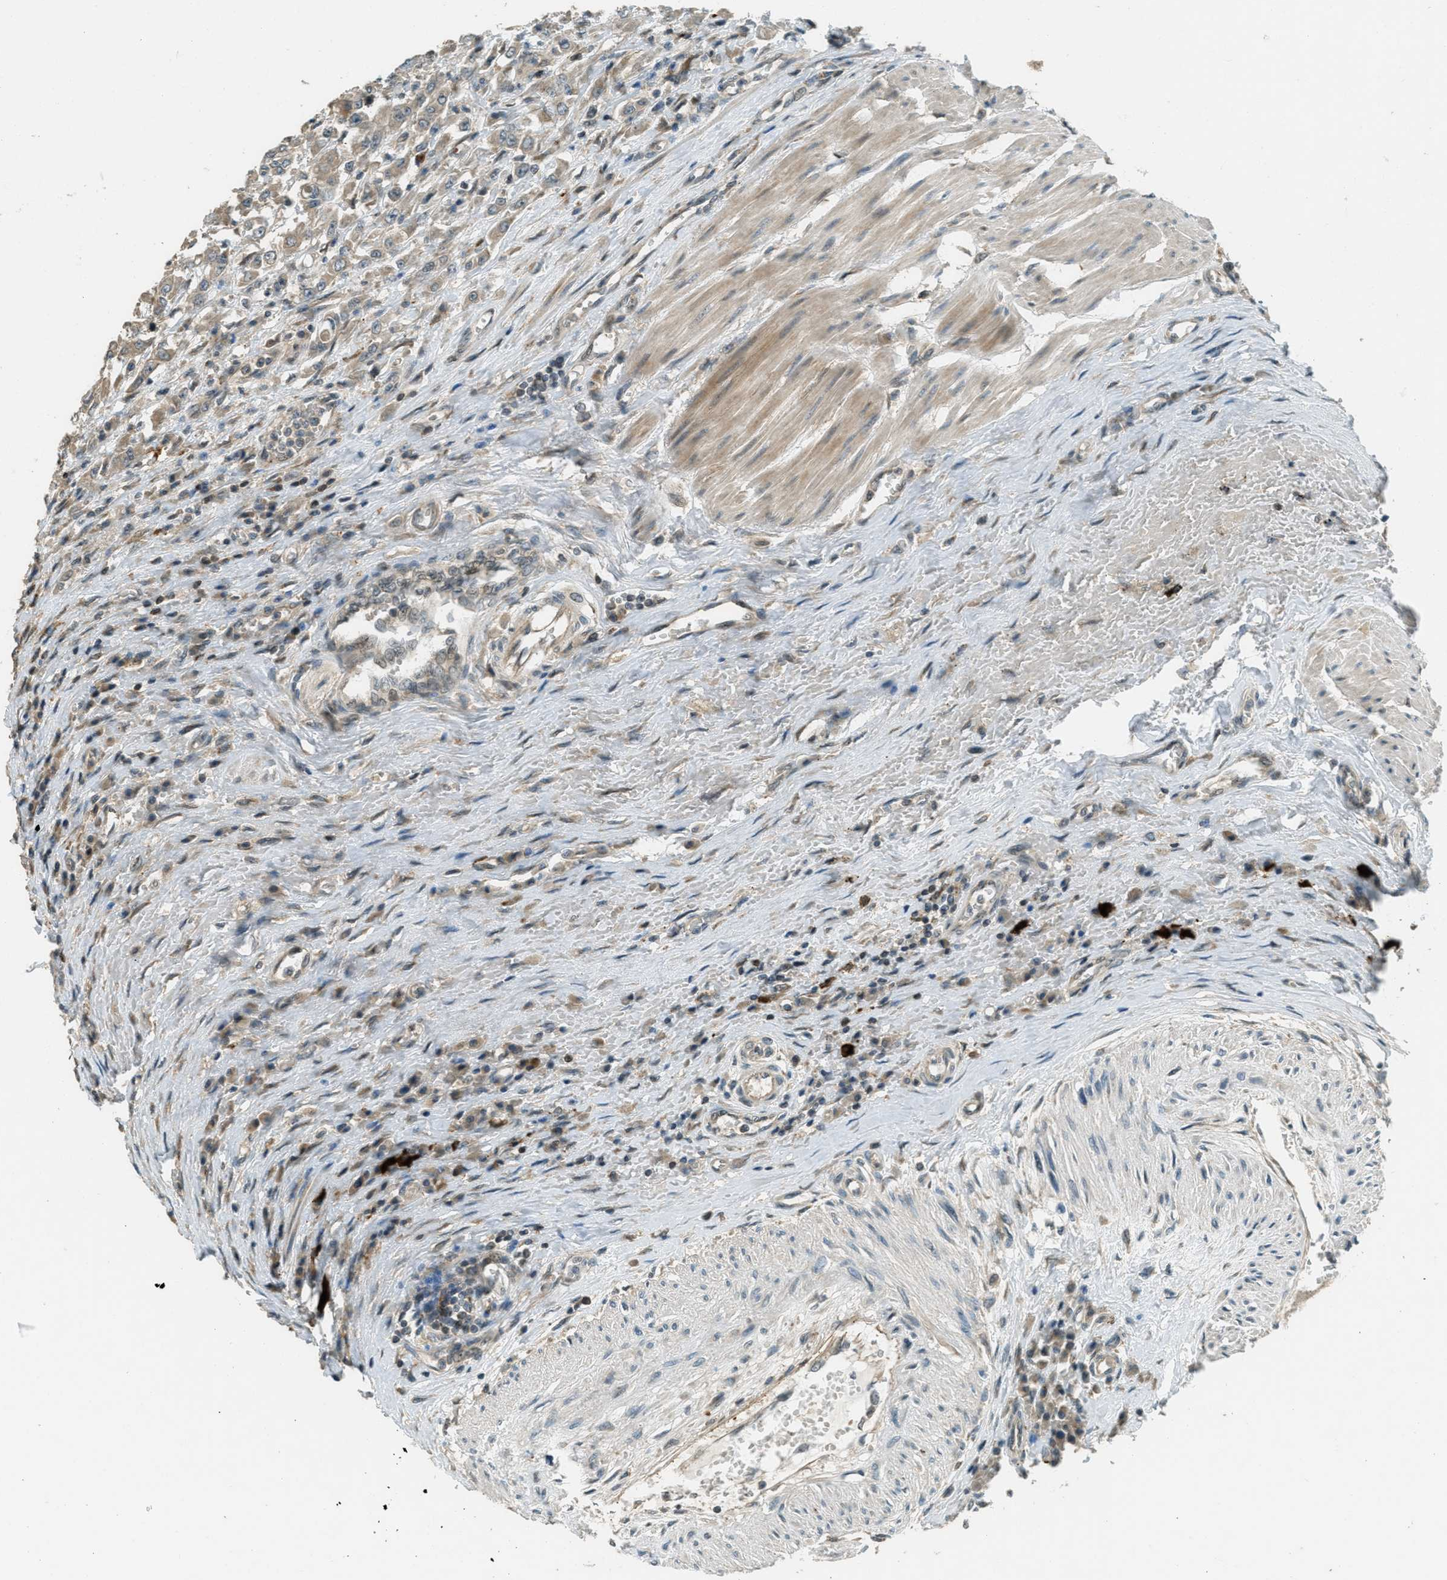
{"staining": {"intensity": "weak", "quantity": "25%-75%", "location": "cytoplasmic/membranous"}, "tissue": "urothelial cancer", "cell_type": "Tumor cells", "image_type": "cancer", "snomed": [{"axis": "morphology", "description": "Urothelial carcinoma, High grade"}, {"axis": "topography", "description": "Urinary bladder"}], "caption": "DAB (3,3'-diaminobenzidine) immunohistochemical staining of human urothelial cancer demonstrates weak cytoplasmic/membranous protein positivity in about 25%-75% of tumor cells. (DAB = brown stain, brightfield microscopy at high magnification).", "gene": "PTPN23", "patient": {"sex": "male", "age": 46}}